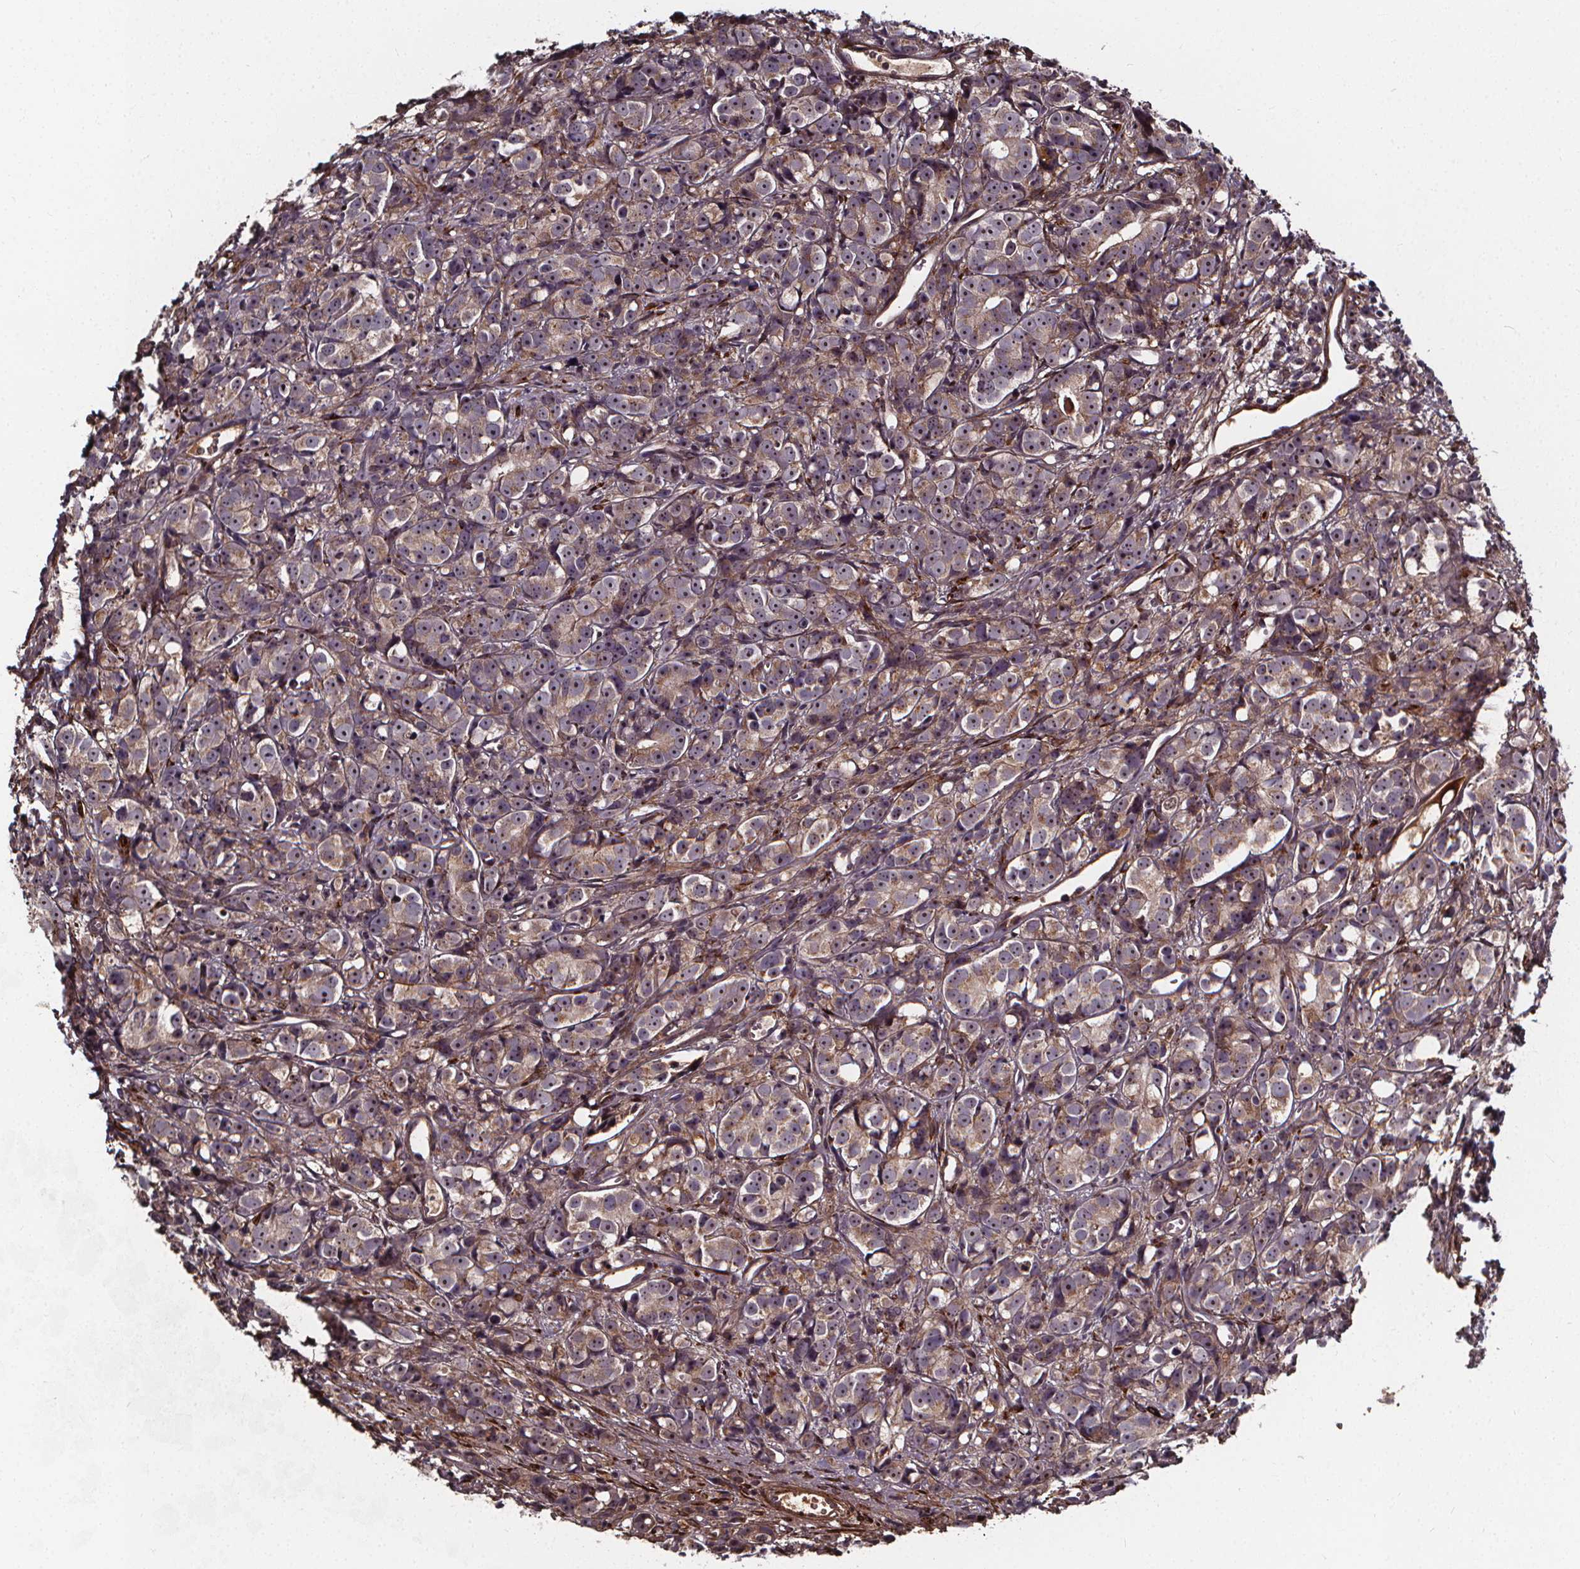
{"staining": {"intensity": "weak", "quantity": ">75%", "location": "cytoplasmic/membranous"}, "tissue": "prostate cancer", "cell_type": "Tumor cells", "image_type": "cancer", "snomed": [{"axis": "morphology", "description": "Adenocarcinoma, High grade"}, {"axis": "topography", "description": "Prostate"}], "caption": "Immunohistochemistry (IHC) (DAB) staining of human prostate cancer shows weak cytoplasmic/membranous protein staining in approximately >75% of tumor cells.", "gene": "AEBP1", "patient": {"sex": "male", "age": 77}}